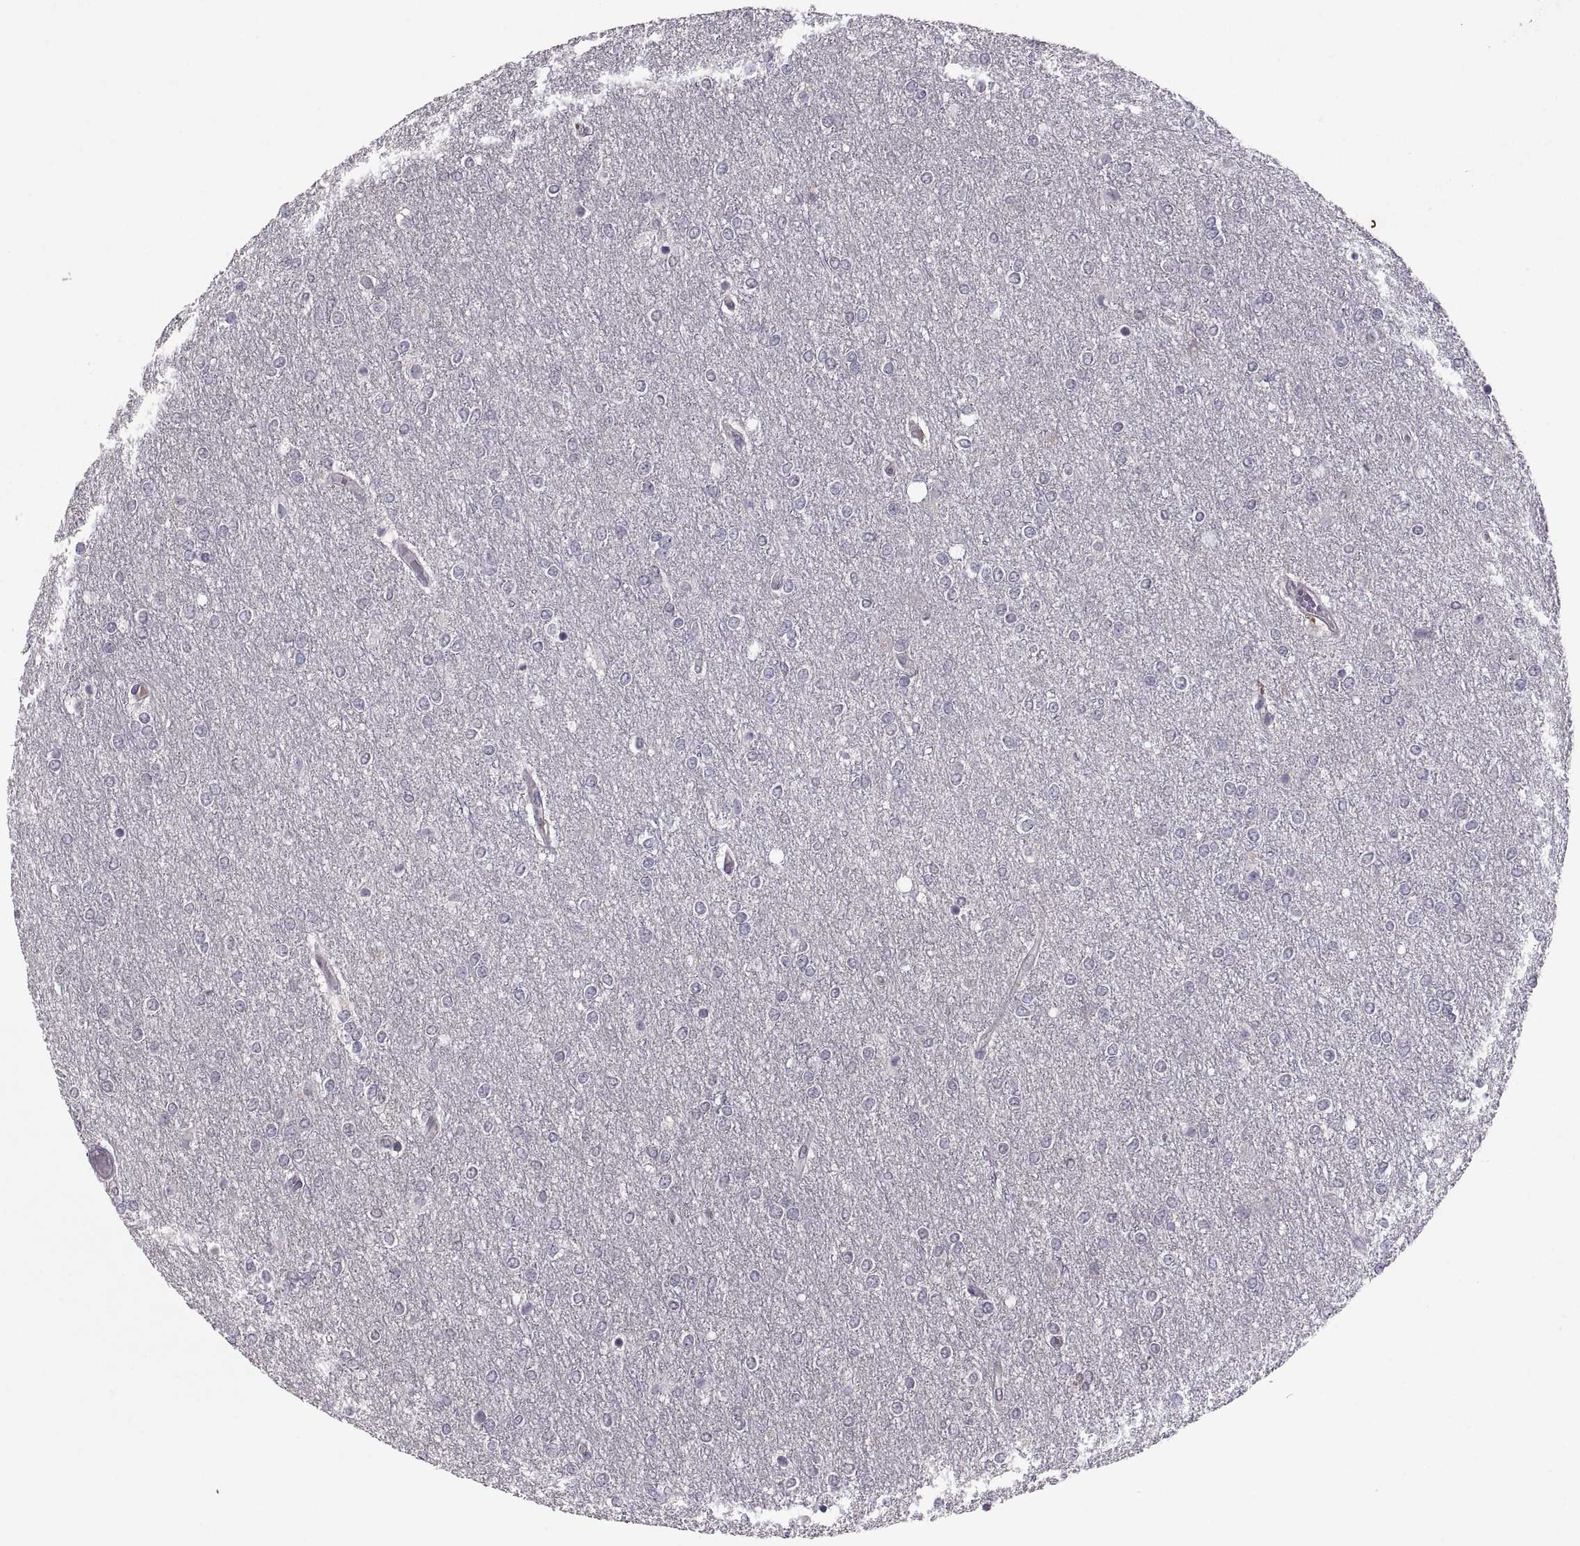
{"staining": {"intensity": "negative", "quantity": "none", "location": "none"}, "tissue": "glioma", "cell_type": "Tumor cells", "image_type": "cancer", "snomed": [{"axis": "morphology", "description": "Glioma, malignant, High grade"}, {"axis": "topography", "description": "Brain"}], "caption": "This is an IHC histopathology image of glioma. There is no expression in tumor cells.", "gene": "PAX2", "patient": {"sex": "female", "age": 61}}